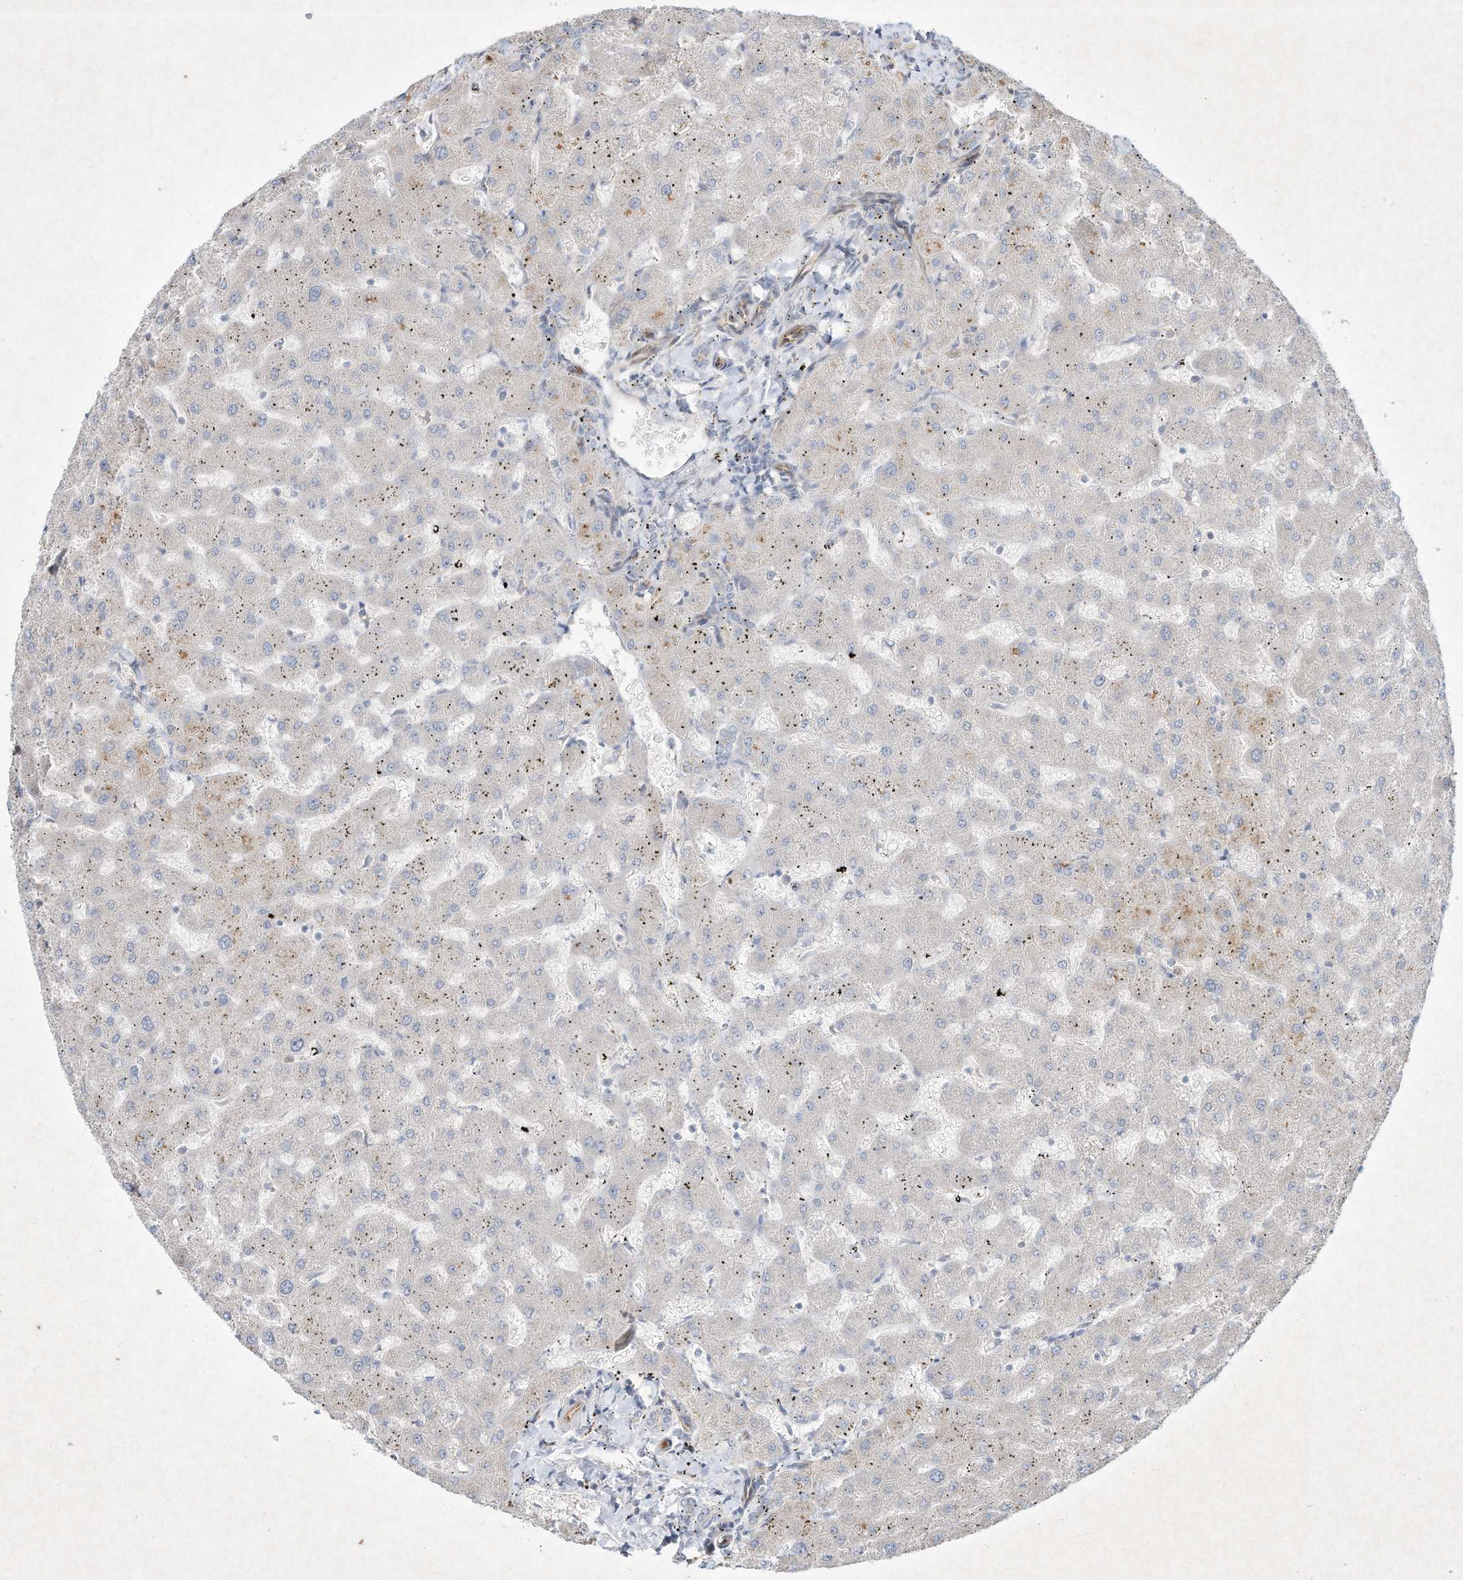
{"staining": {"intensity": "negative", "quantity": "none", "location": "none"}, "tissue": "liver", "cell_type": "Cholangiocytes", "image_type": "normal", "snomed": [{"axis": "morphology", "description": "Normal tissue, NOS"}, {"axis": "topography", "description": "Liver"}], "caption": "This is an immunohistochemistry (IHC) image of benign liver. There is no staining in cholangiocytes.", "gene": "HTR5A", "patient": {"sex": "female", "age": 63}}